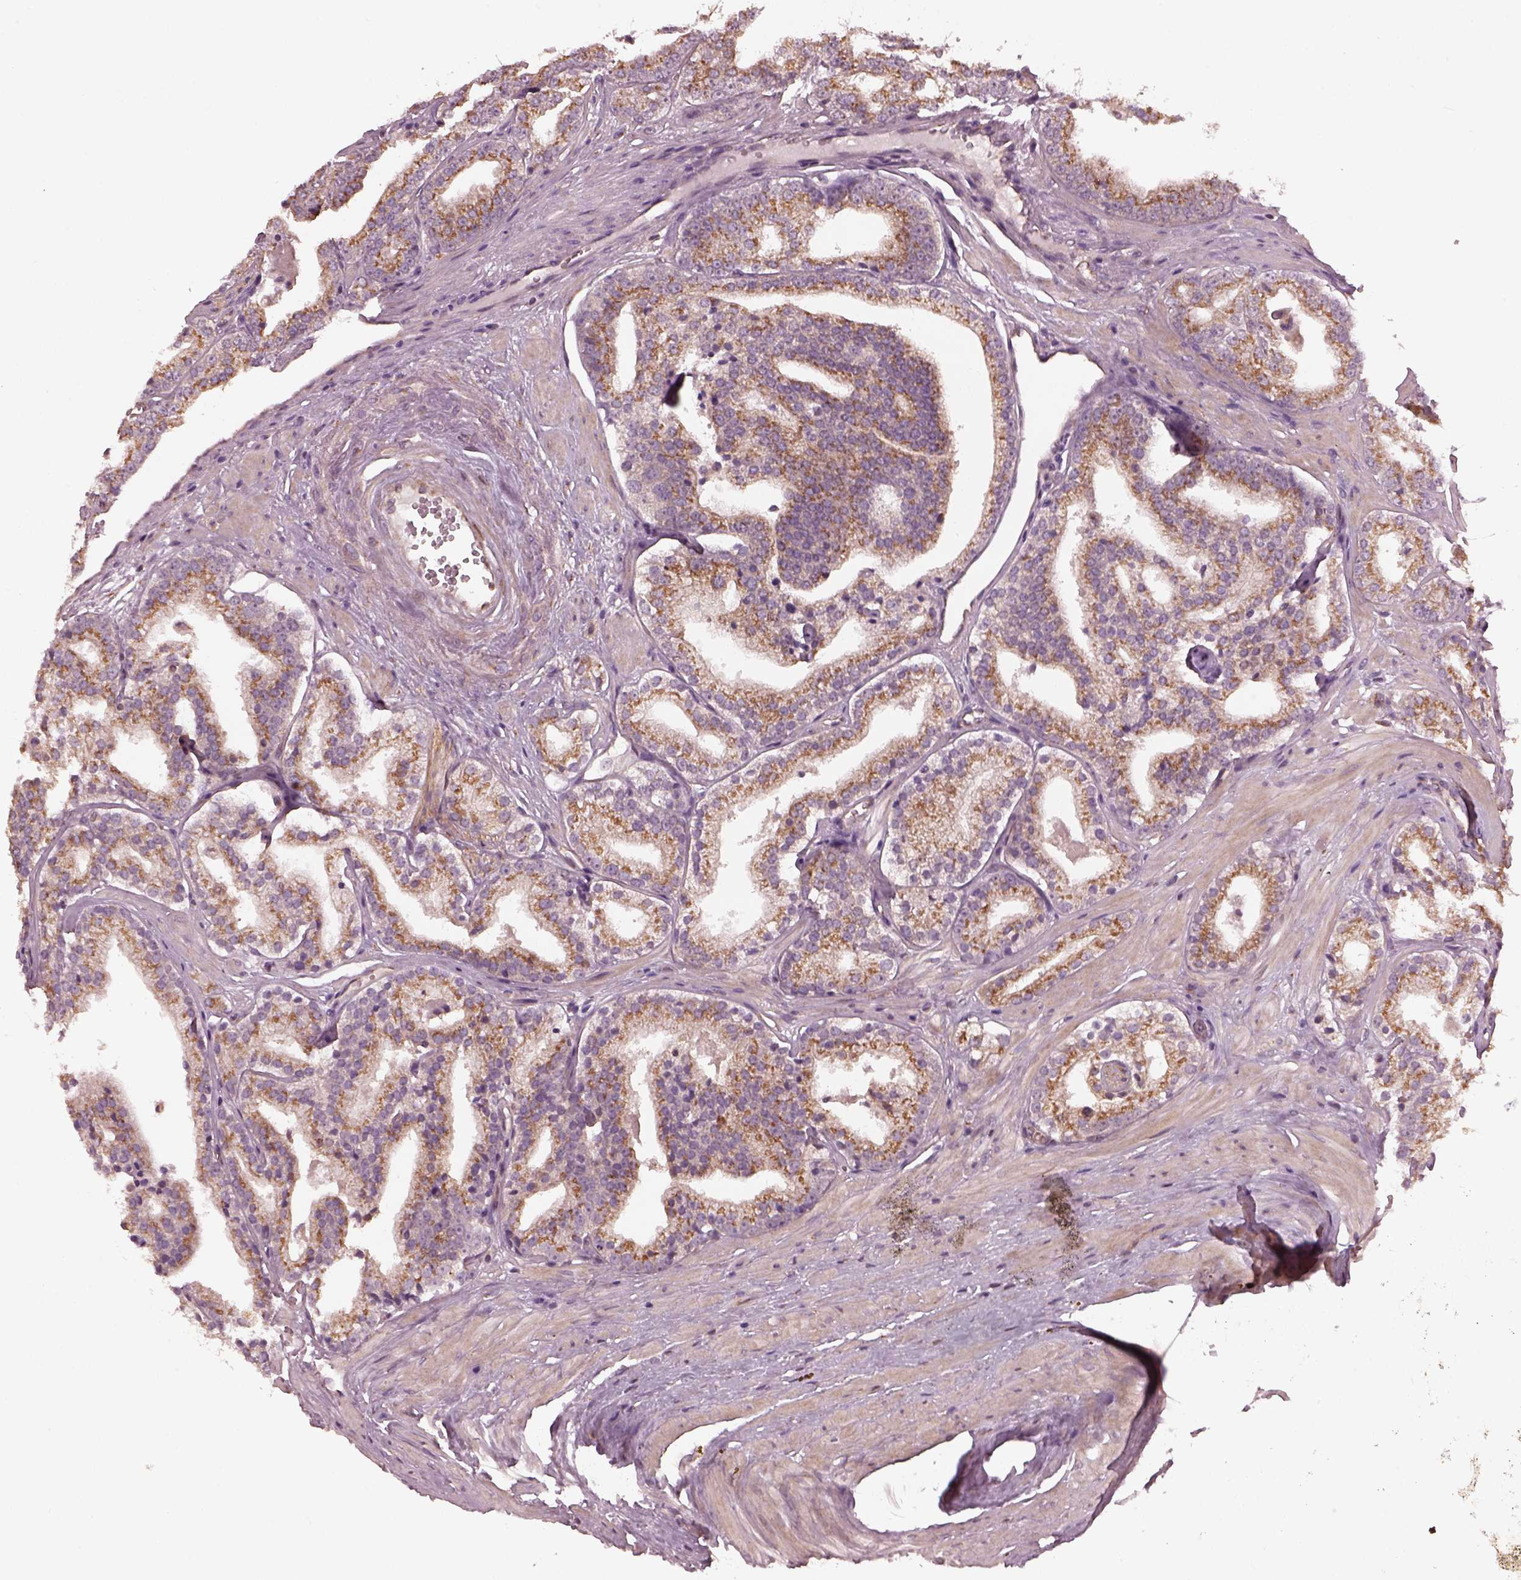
{"staining": {"intensity": "moderate", "quantity": "25%-75%", "location": "cytoplasmic/membranous"}, "tissue": "prostate cancer", "cell_type": "Tumor cells", "image_type": "cancer", "snomed": [{"axis": "morphology", "description": "Adenocarcinoma, Low grade"}, {"axis": "topography", "description": "Prostate"}], "caption": "Moderate cytoplasmic/membranous protein staining is identified in about 25%-75% of tumor cells in low-grade adenocarcinoma (prostate). (brown staining indicates protein expression, while blue staining denotes nuclei).", "gene": "RUFY3", "patient": {"sex": "male", "age": 60}}